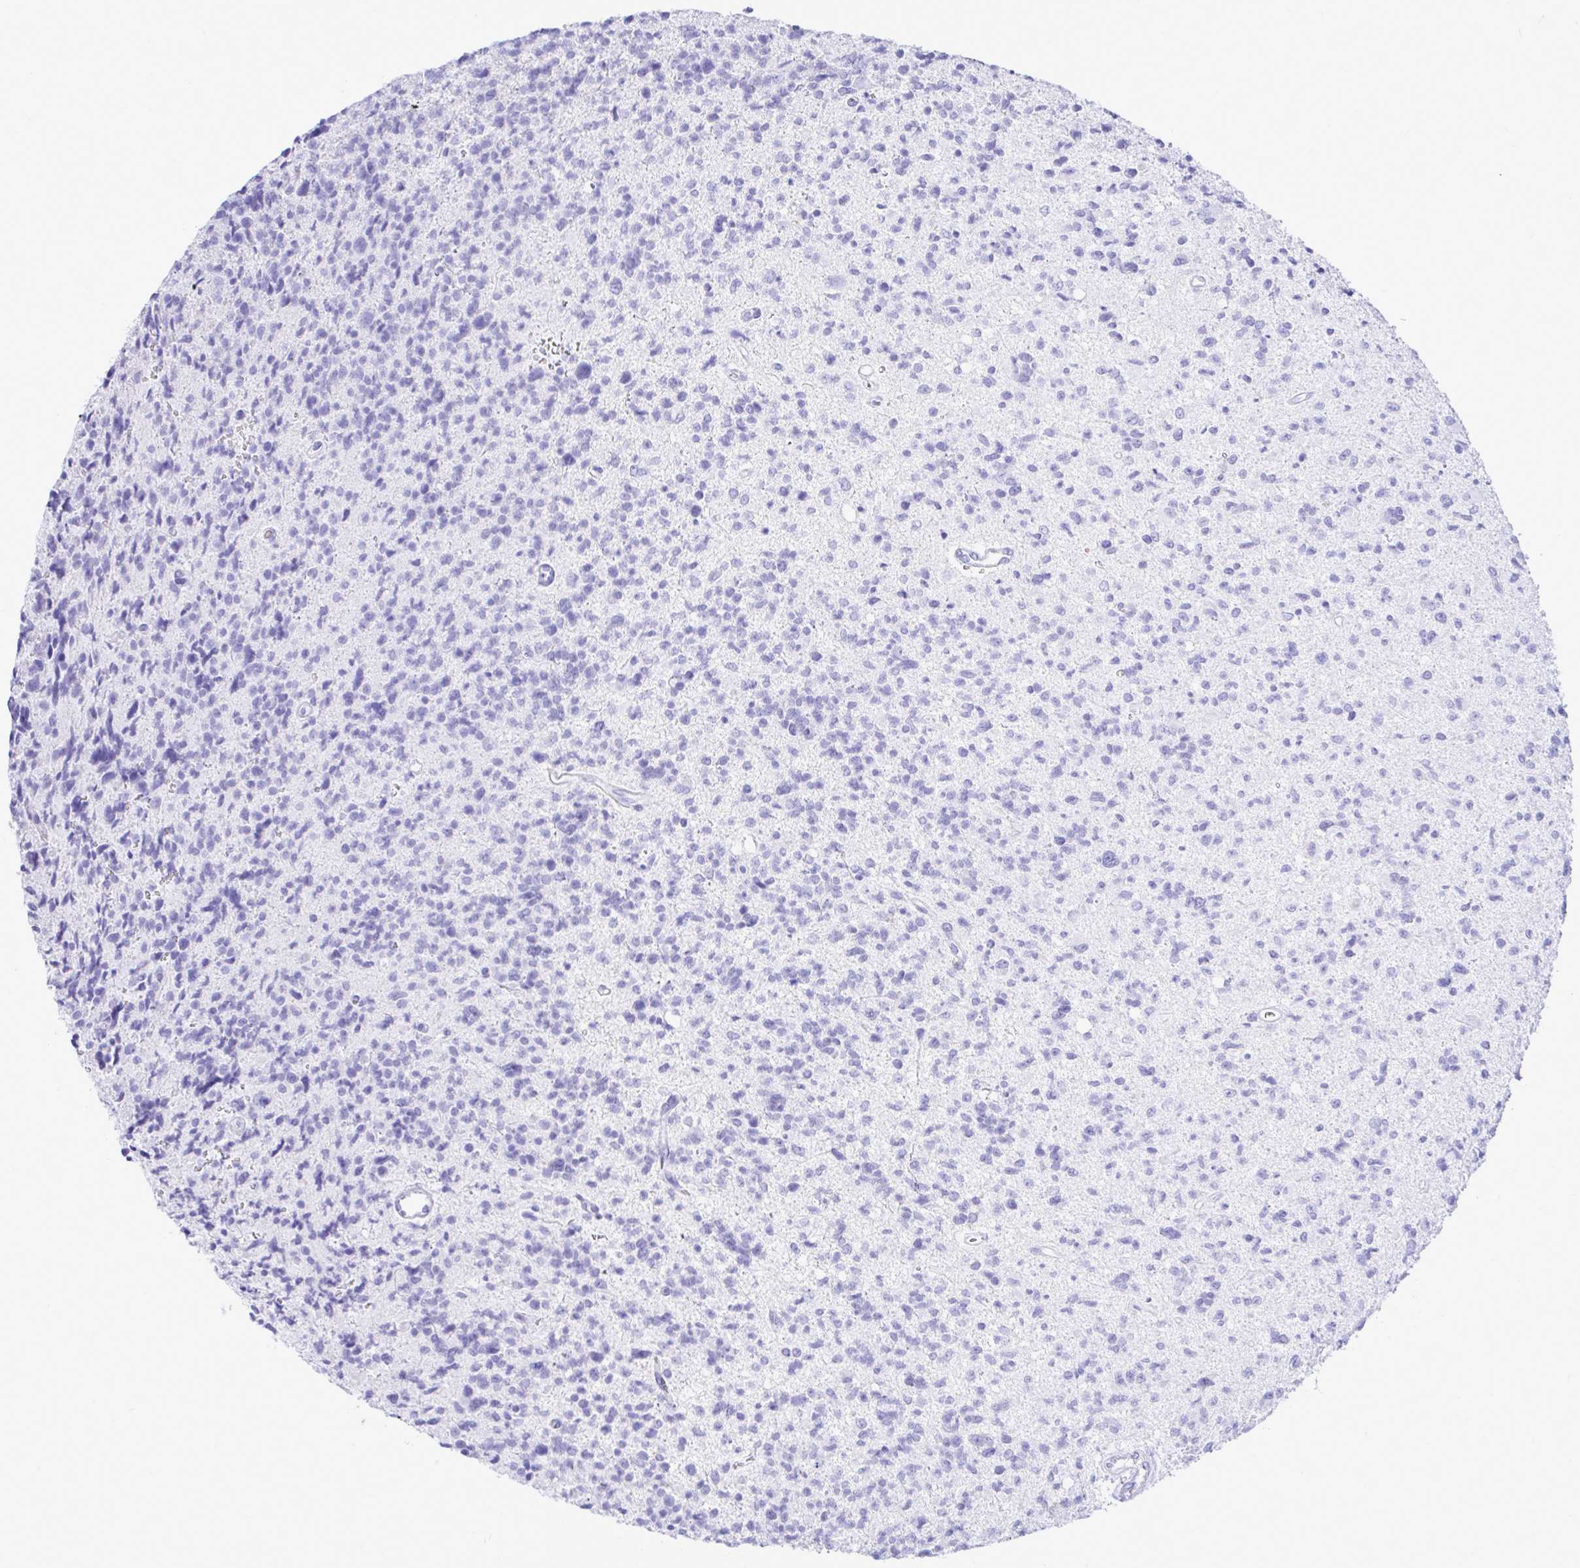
{"staining": {"intensity": "negative", "quantity": "none", "location": "none"}, "tissue": "glioma", "cell_type": "Tumor cells", "image_type": "cancer", "snomed": [{"axis": "morphology", "description": "Glioma, malignant, High grade"}, {"axis": "topography", "description": "Brain"}], "caption": "Tumor cells are negative for brown protein staining in malignant glioma (high-grade).", "gene": "SELENOV", "patient": {"sex": "male", "age": 29}}